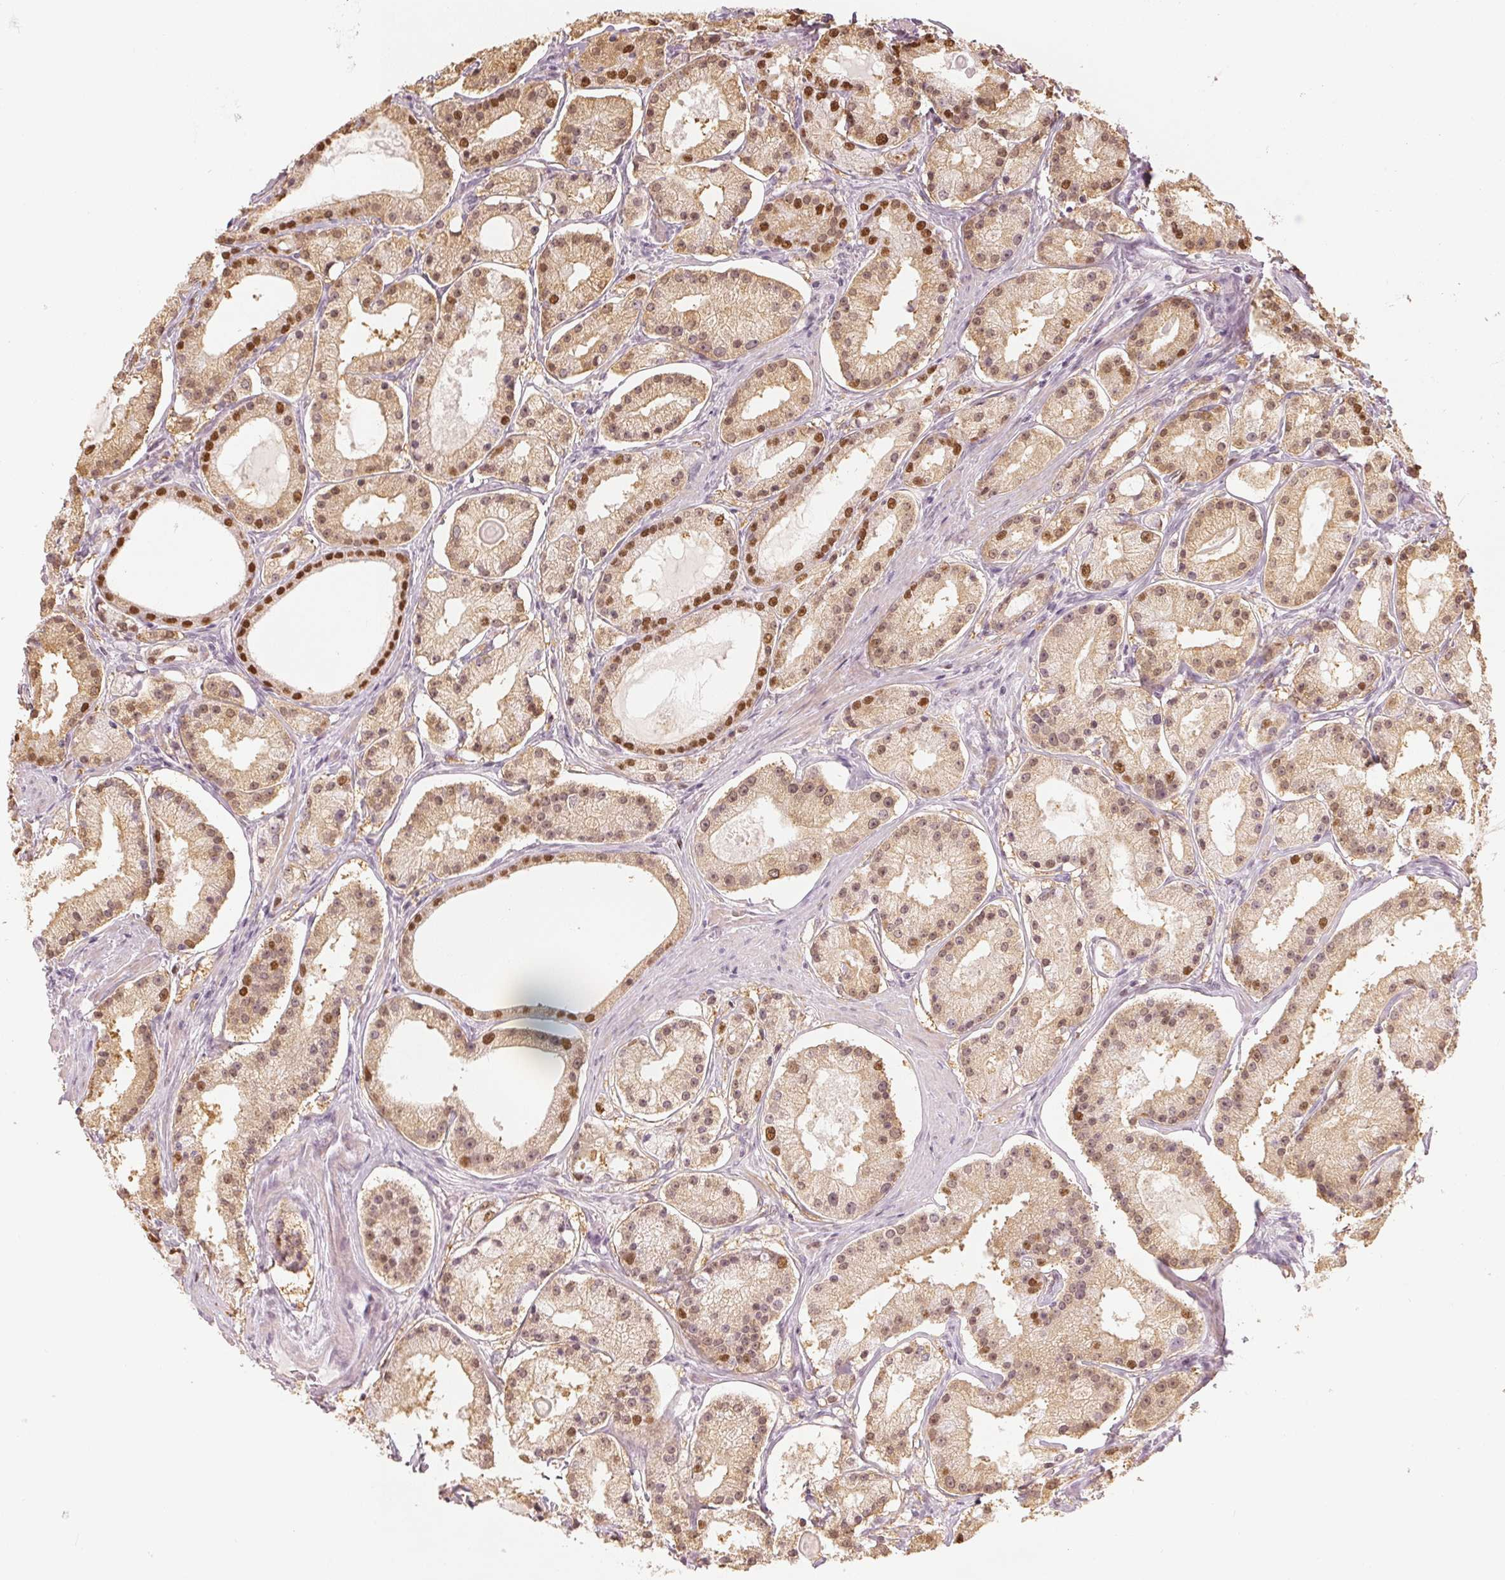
{"staining": {"intensity": "moderate", "quantity": "25%-75%", "location": "nuclear"}, "tissue": "prostate cancer", "cell_type": "Tumor cells", "image_type": "cancer", "snomed": [{"axis": "morphology", "description": "Adenocarcinoma, Low grade"}, {"axis": "topography", "description": "Prostate"}], "caption": "Immunohistochemical staining of prostate adenocarcinoma (low-grade) exhibits moderate nuclear protein expression in about 25%-75% of tumor cells. The staining is performed using DAB (3,3'-diaminobenzidine) brown chromogen to label protein expression. The nuclei are counter-stained blue using hematoxylin.", "gene": "SLC39A3", "patient": {"sex": "male", "age": 57}}